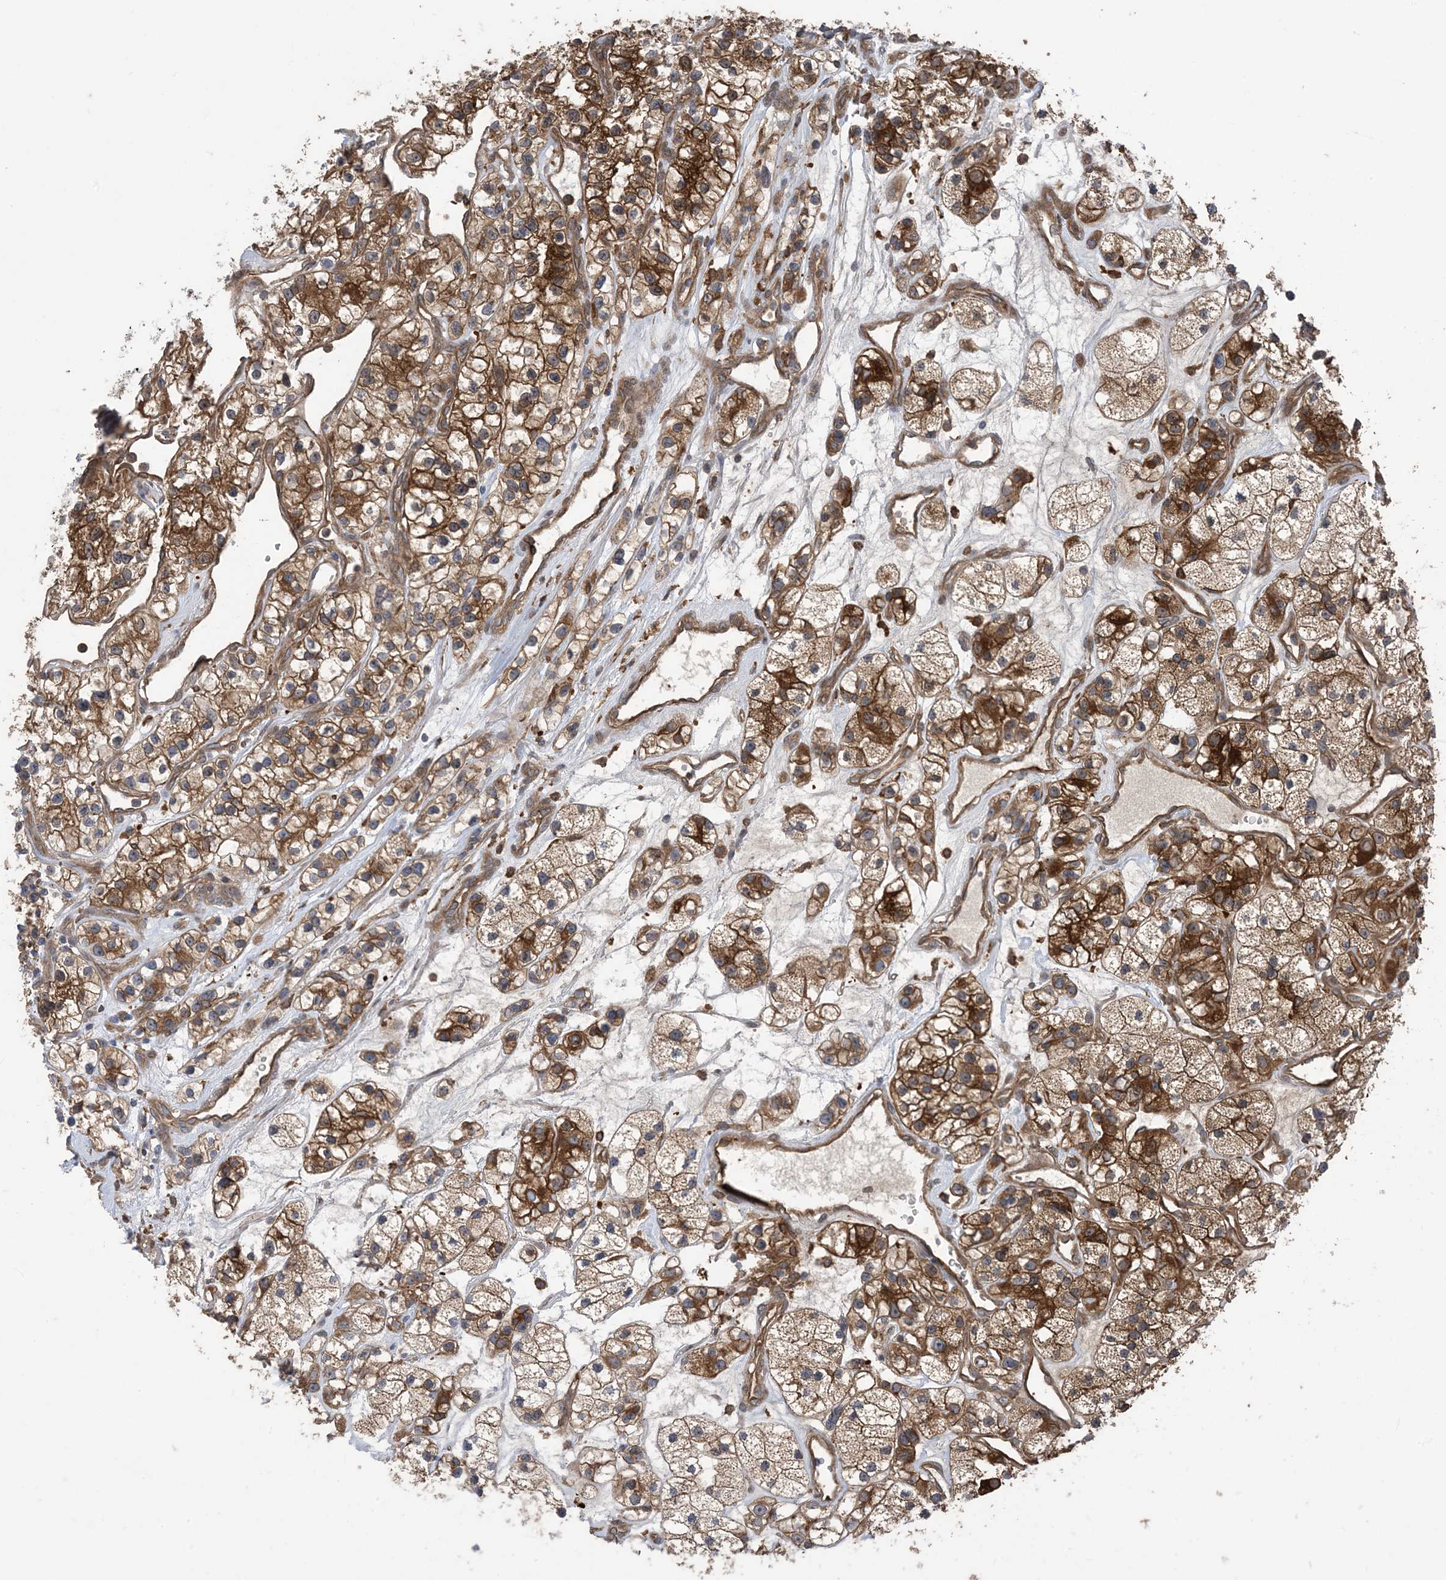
{"staining": {"intensity": "moderate", "quantity": ">75%", "location": "cytoplasmic/membranous"}, "tissue": "renal cancer", "cell_type": "Tumor cells", "image_type": "cancer", "snomed": [{"axis": "morphology", "description": "Adenocarcinoma, NOS"}, {"axis": "topography", "description": "Kidney"}], "caption": "Renal adenocarcinoma stained with a brown dye displays moderate cytoplasmic/membranous positive expression in approximately >75% of tumor cells.", "gene": "HS1BP3", "patient": {"sex": "female", "age": 57}}